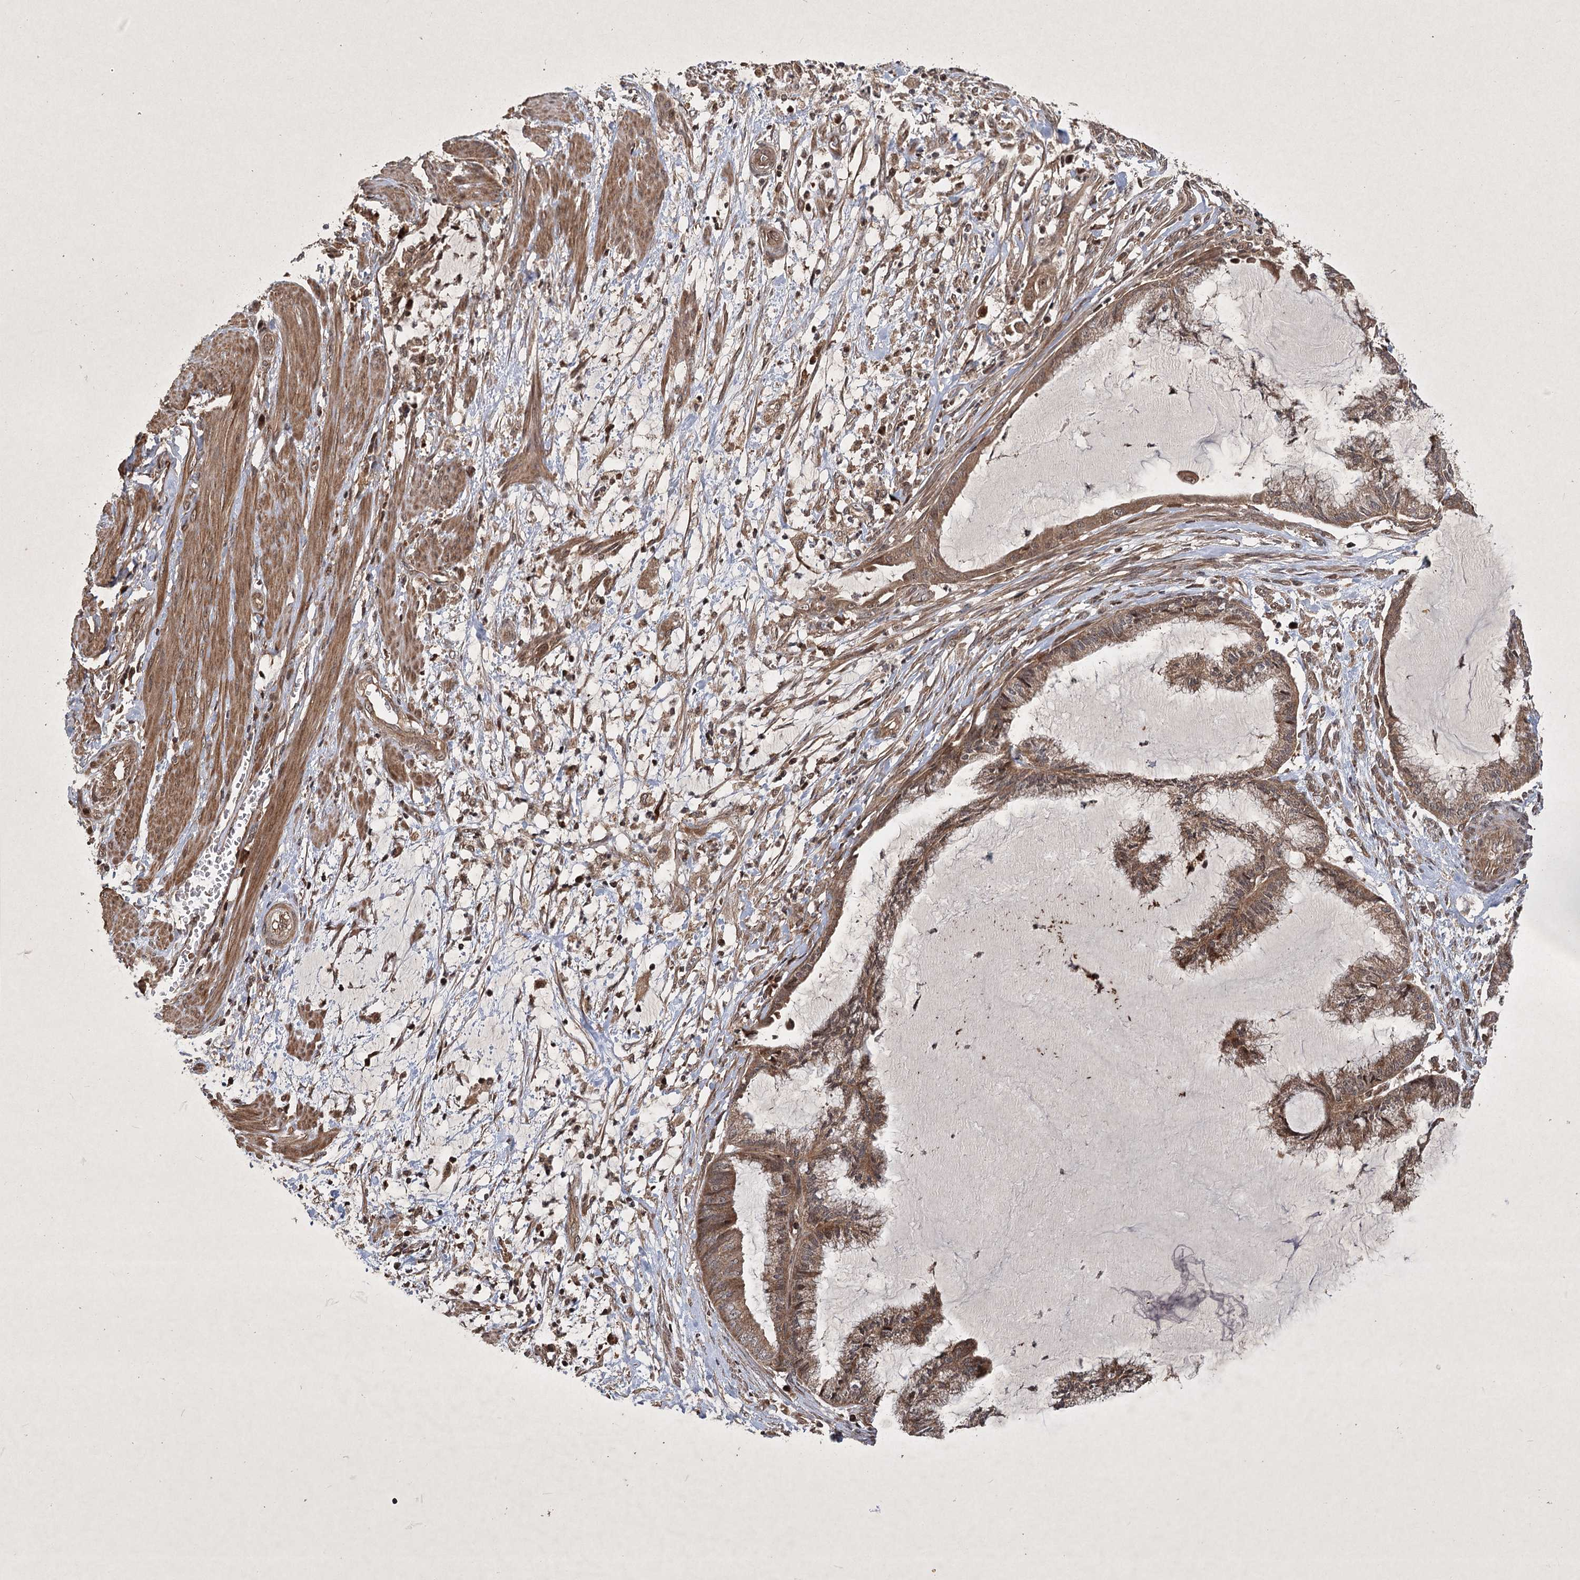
{"staining": {"intensity": "moderate", "quantity": ">75%", "location": "cytoplasmic/membranous"}, "tissue": "endometrial cancer", "cell_type": "Tumor cells", "image_type": "cancer", "snomed": [{"axis": "morphology", "description": "Adenocarcinoma, NOS"}, {"axis": "topography", "description": "Endometrium"}], "caption": "IHC histopathology image of neoplastic tissue: endometrial adenocarcinoma stained using immunohistochemistry (IHC) demonstrates medium levels of moderate protein expression localized specifically in the cytoplasmic/membranous of tumor cells, appearing as a cytoplasmic/membranous brown color.", "gene": "INSIG2", "patient": {"sex": "female", "age": 86}}